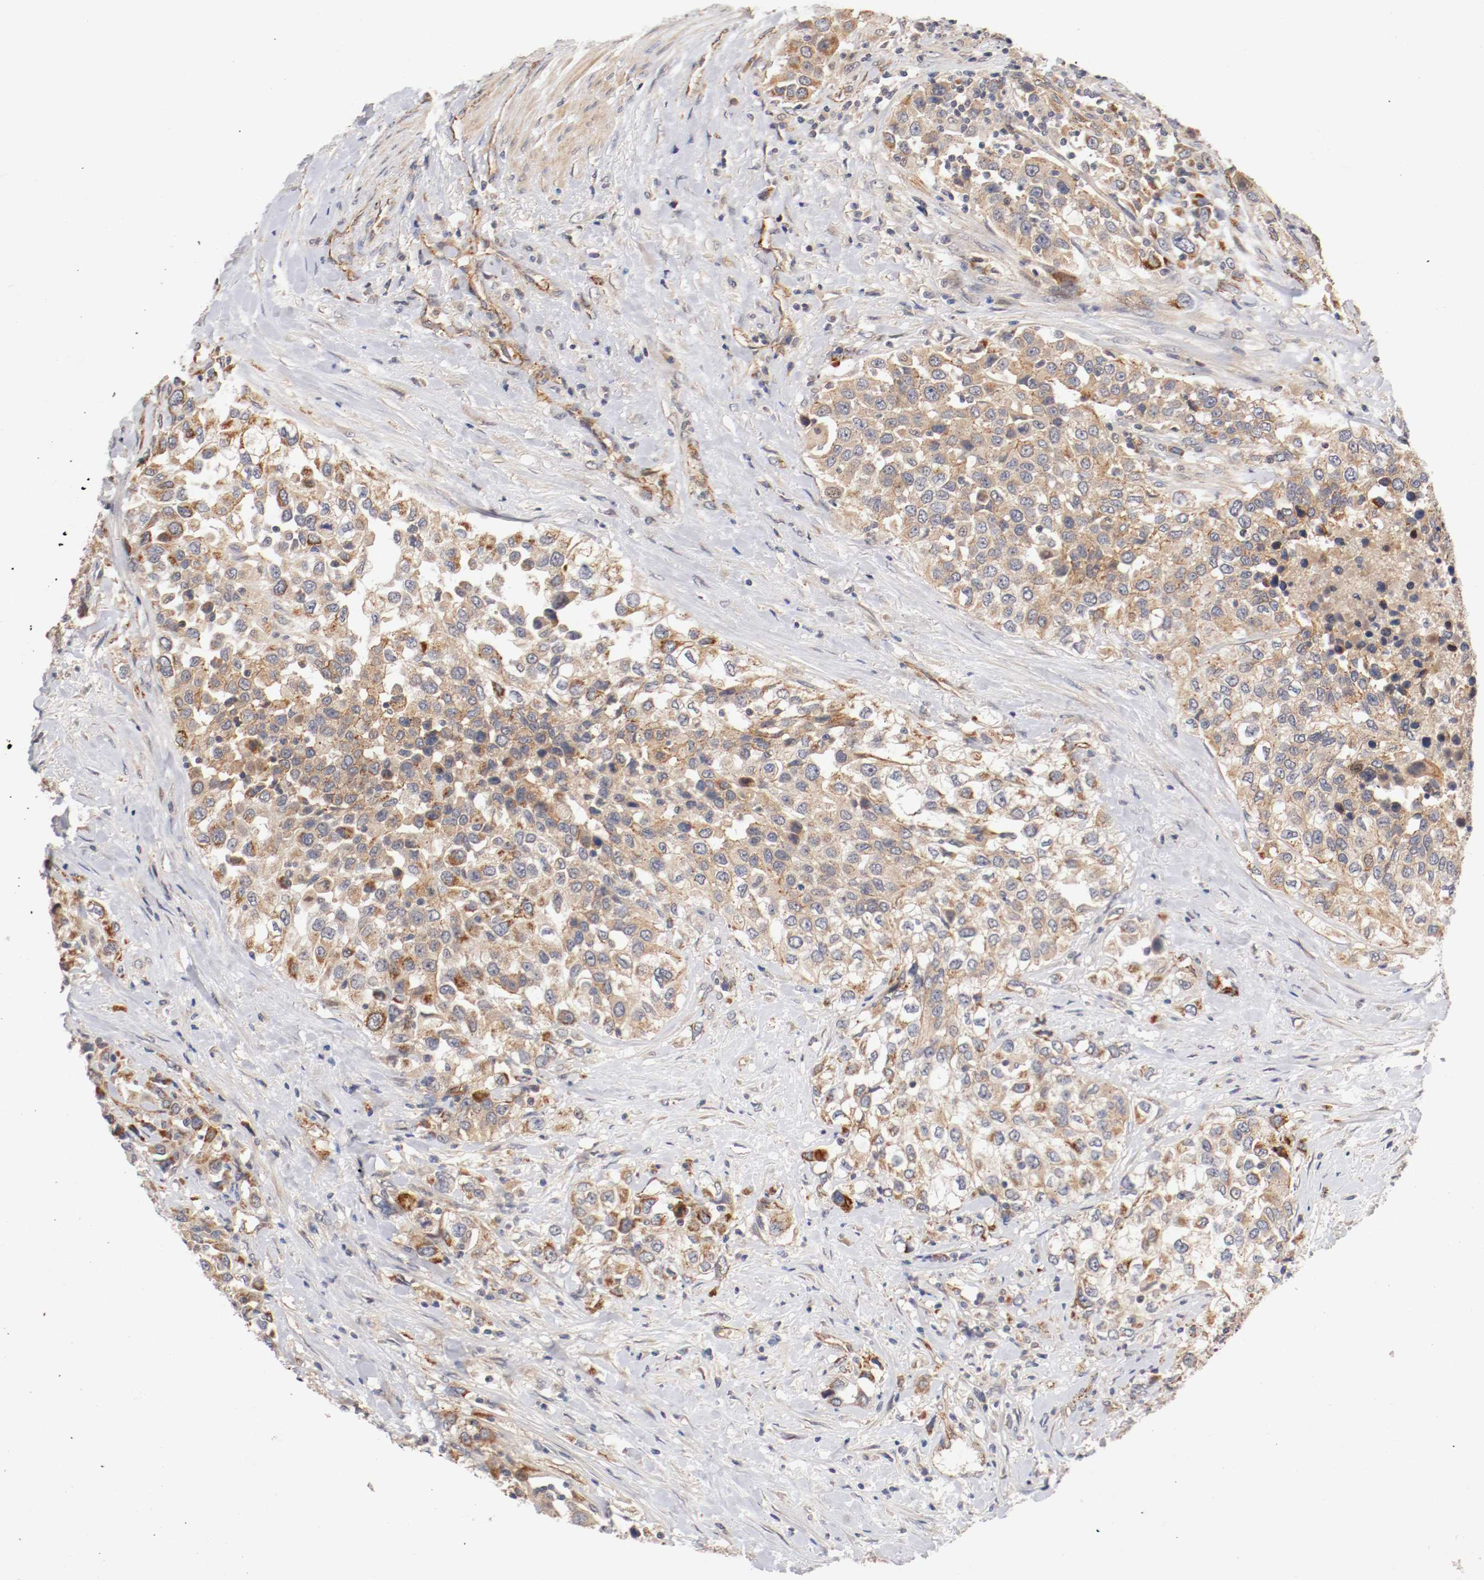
{"staining": {"intensity": "weak", "quantity": ">75%", "location": "cytoplasmic/membranous"}, "tissue": "urothelial cancer", "cell_type": "Tumor cells", "image_type": "cancer", "snomed": [{"axis": "morphology", "description": "Urothelial carcinoma, High grade"}, {"axis": "topography", "description": "Urinary bladder"}], "caption": "The photomicrograph demonstrates a brown stain indicating the presence of a protein in the cytoplasmic/membranous of tumor cells in urothelial cancer.", "gene": "TYK2", "patient": {"sex": "female", "age": 80}}